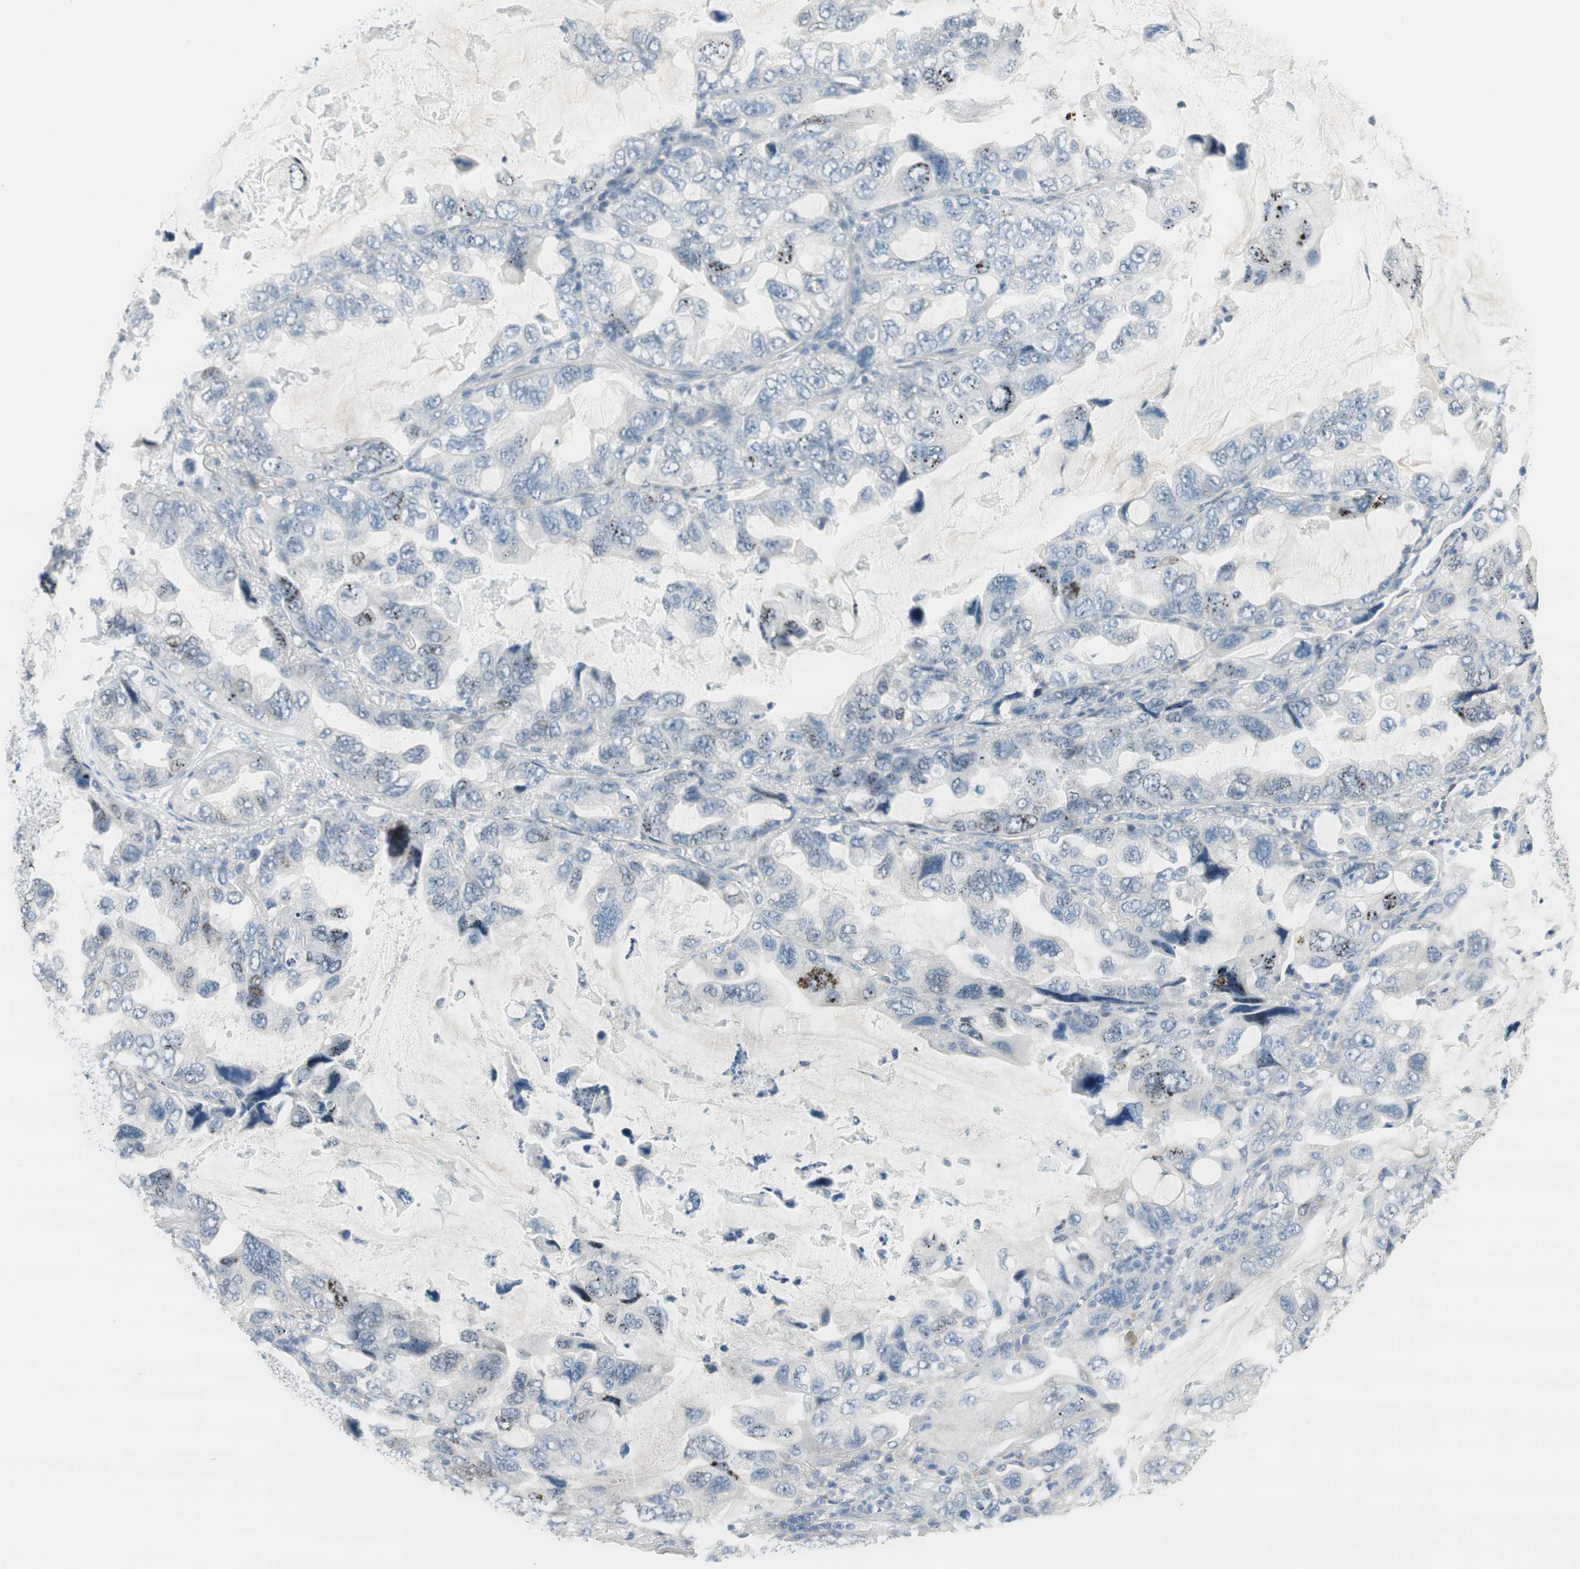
{"staining": {"intensity": "strong", "quantity": "<25%", "location": "cytoplasmic/membranous"}, "tissue": "lung cancer", "cell_type": "Tumor cells", "image_type": "cancer", "snomed": [{"axis": "morphology", "description": "Squamous cell carcinoma, NOS"}, {"axis": "topography", "description": "Lung"}], "caption": "Lung cancer stained with a brown dye displays strong cytoplasmic/membranous positive positivity in approximately <25% of tumor cells.", "gene": "EVA1A", "patient": {"sex": "female", "age": 73}}